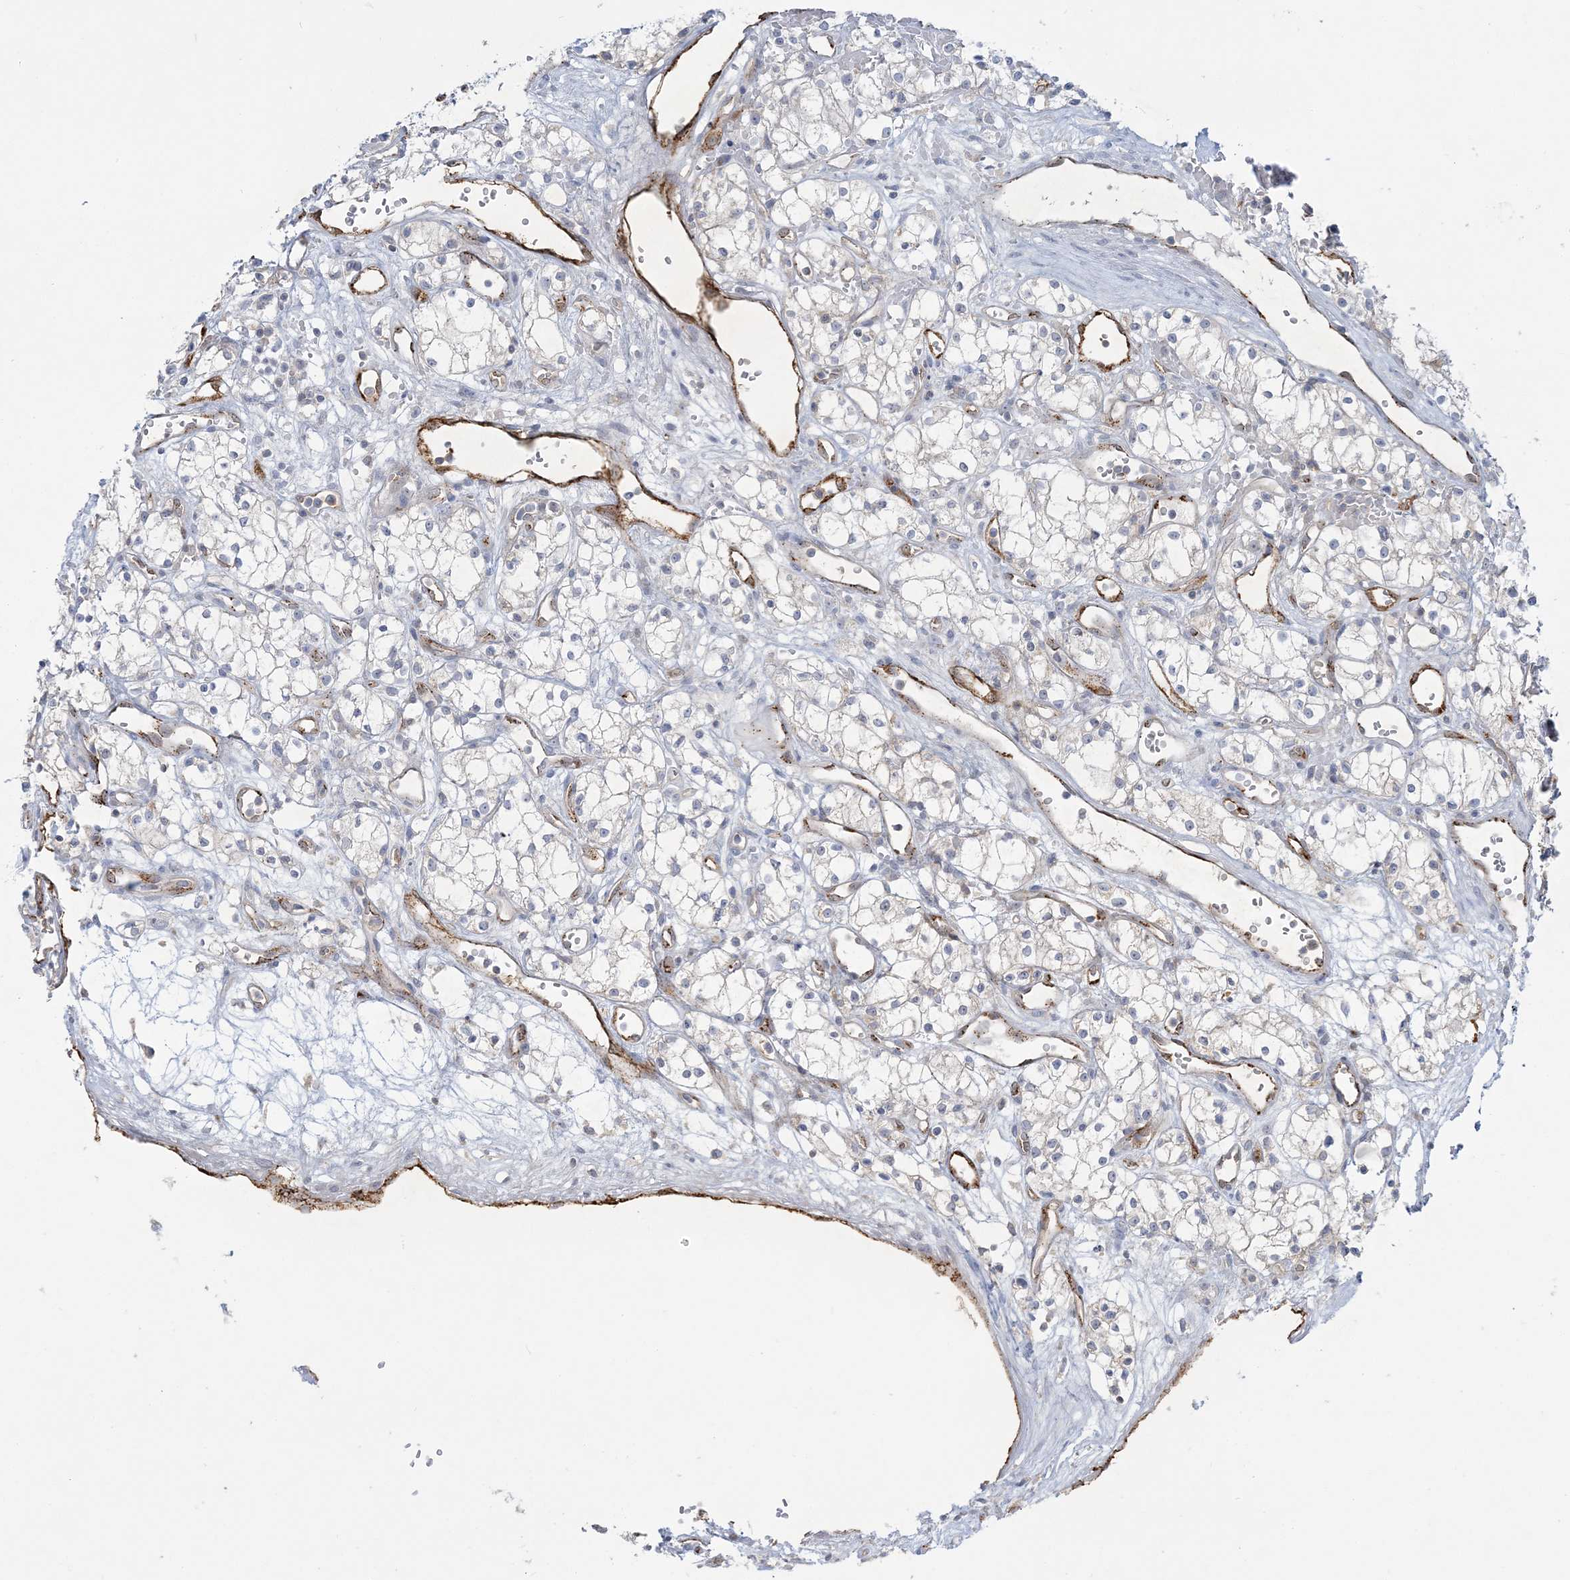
{"staining": {"intensity": "negative", "quantity": "none", "location": "none"}, "tissue": "renal cancer", "cell_type": "Tumor cells", "image_type": "cancer", "snomed": [{"axis": "morphology", "description": "Adenocarcinoma, NOS"}, {"axis": "topography", "description": "Kidney"}], "caption": "This is an immunohistochemistry (IHC) image of human adenocarcinoma (renal). There is no positivity in tumor cells.", "gene": "INPP1", "patient": {"sex": "male", "age": 59}}